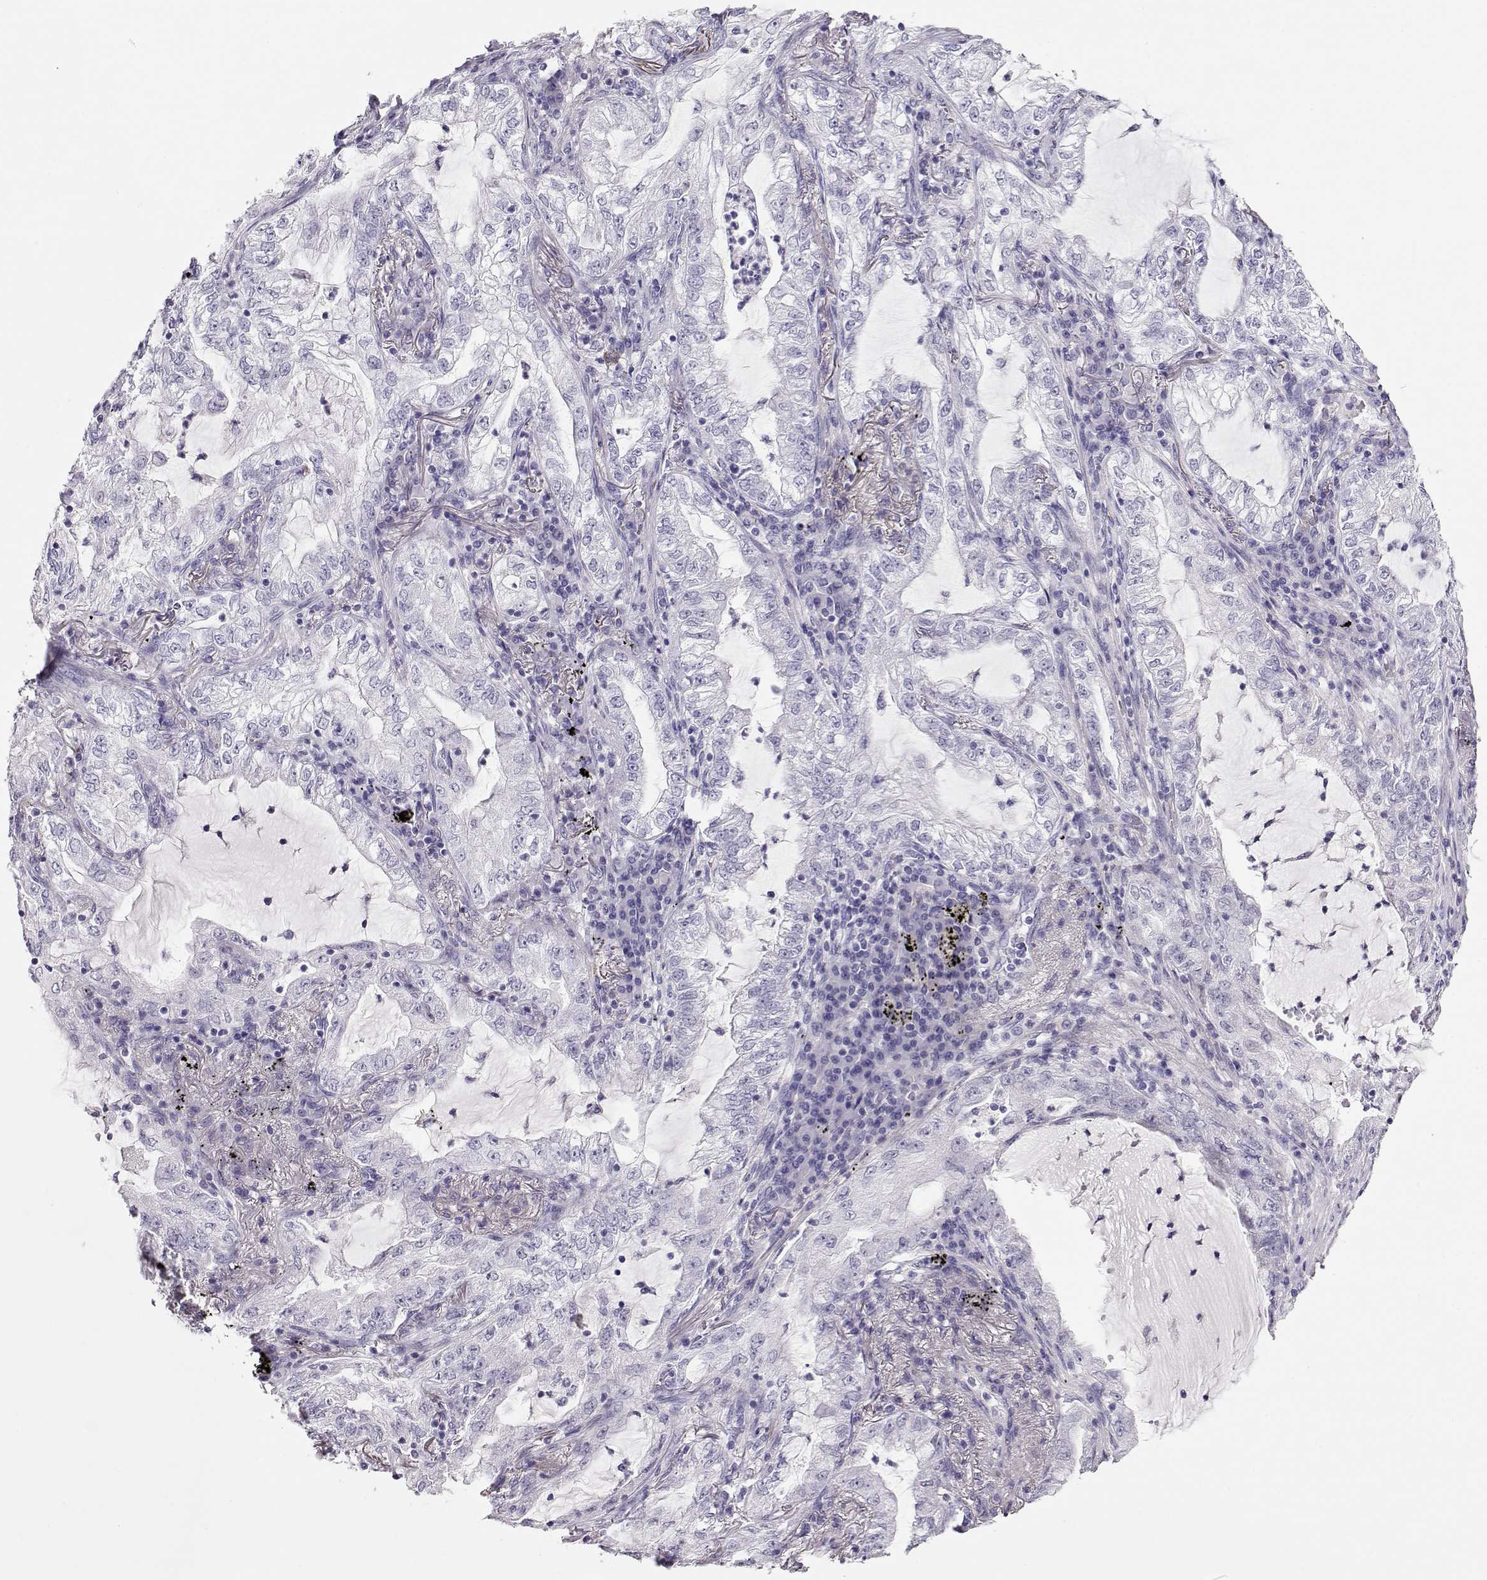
{"staining": {"intensity": "negative", "quantity": "none", "location": "none"}, "tissue": "lung cancer", "cell_type": "Tumor cells", "image_type": "cancer", "snomed": [{"axis": "morphology", "description": "Adenocarcinoma, NOS"}, {"axis": "topography", "description": "Lung"}], "caption": "This is an immunohistochemistry (IHC) histopathology image of lung adenocarcinoma. There is no expression in tumor cells.", "gene": "RBM44", "patient": {"sex": "female", "age": 73}}